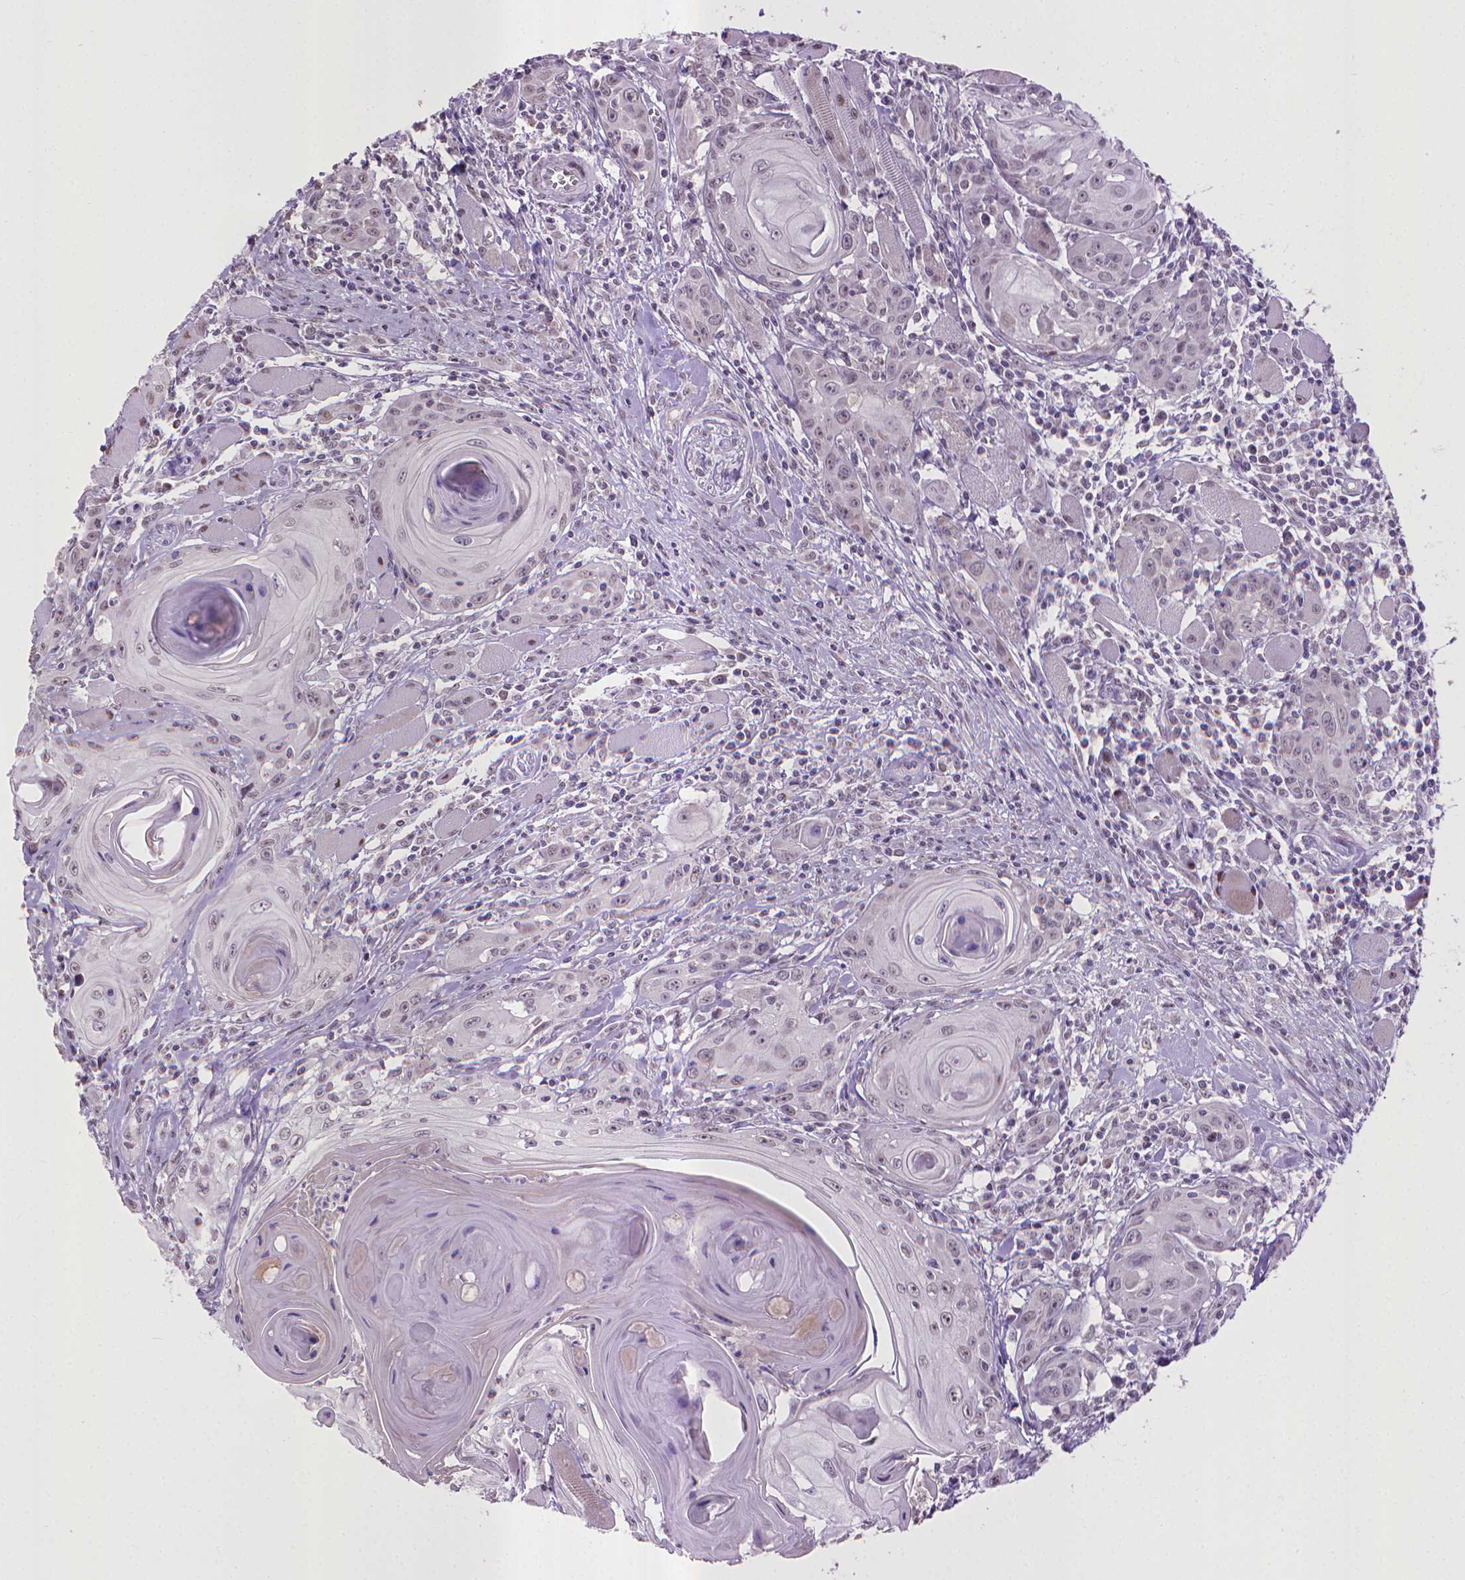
{"staining": {"intensity": "weak", "quantity": "<25%", "location": "nuclear"}, "tissue": "head and neck cancer", "cell_type": "Tumor cells", "image_type": "cancer", "snomed": [{"axis": "morphology", "description": "Squamous cell carcinoma, NOS"}, {"axis": "topography", "description": "Head-Neck"}], "caption": "Photomicrograph shows no protein positivity in tumor cells of head and neck cancer (squamous cell carcinoma) tissue.", "gene": "KMO", "patient": {"sex": "female", "age": 80}}